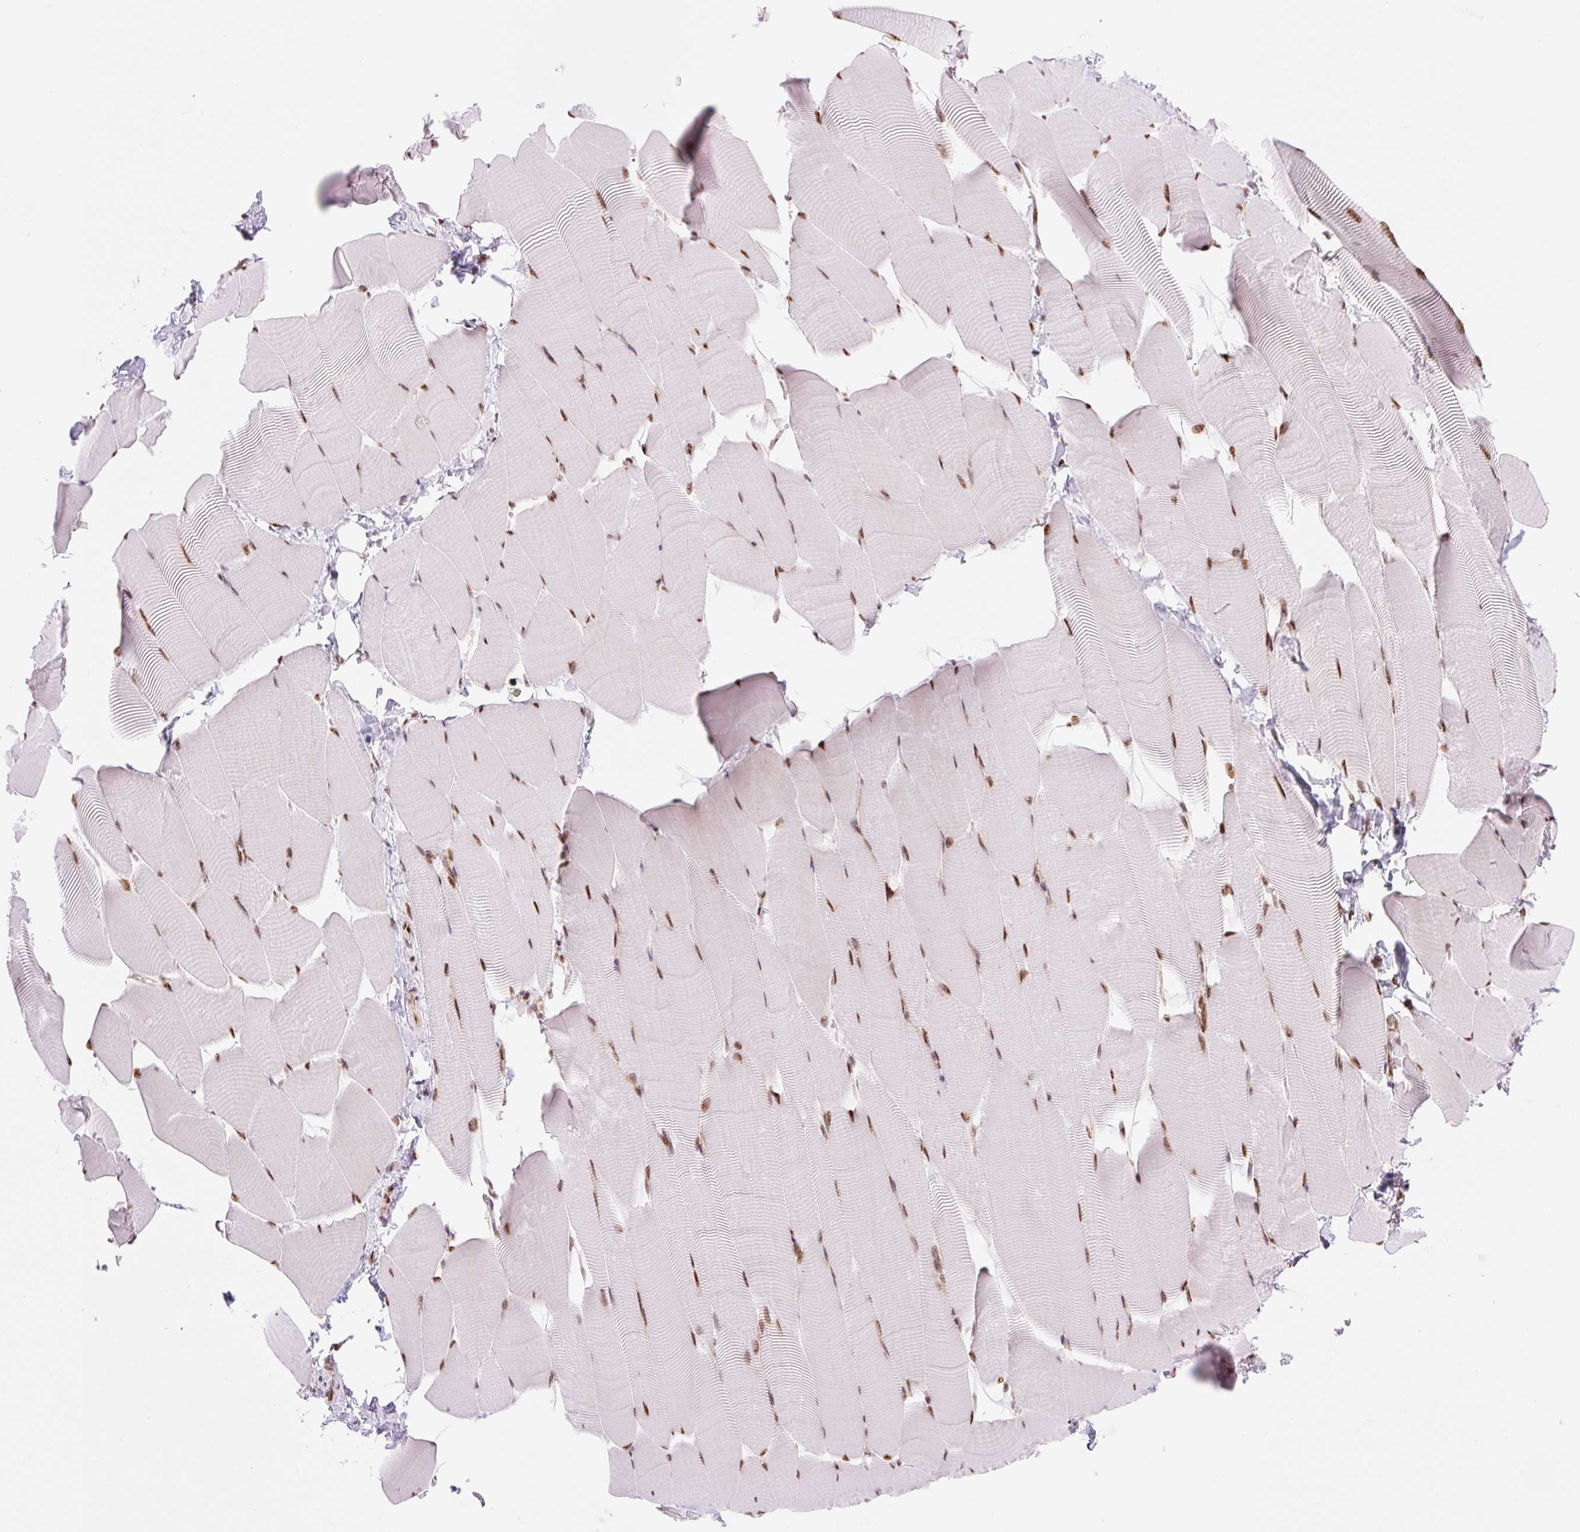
{"staining": {"intensity": "strong", "quantity": ">75%", "location": "nuclear"}, "tissue": "skeletal muscle", "cell_type": "Myocytes", "image_type": "normal", "snomed": [{"axis": "morphology", "description": "Normal tissue, NOS"}, {"axis": "topography", "description": "Skeletal muscle"}], "caption": "IHC (DAB) staining of normal skeletal muscle reveals strong nuclear protein expression in approximately >75% of myocytes. (IHC, brightfield microscopy, high magnification).", "gene": "PRDM11", "patient": {"sex": "male", "age": 25}}